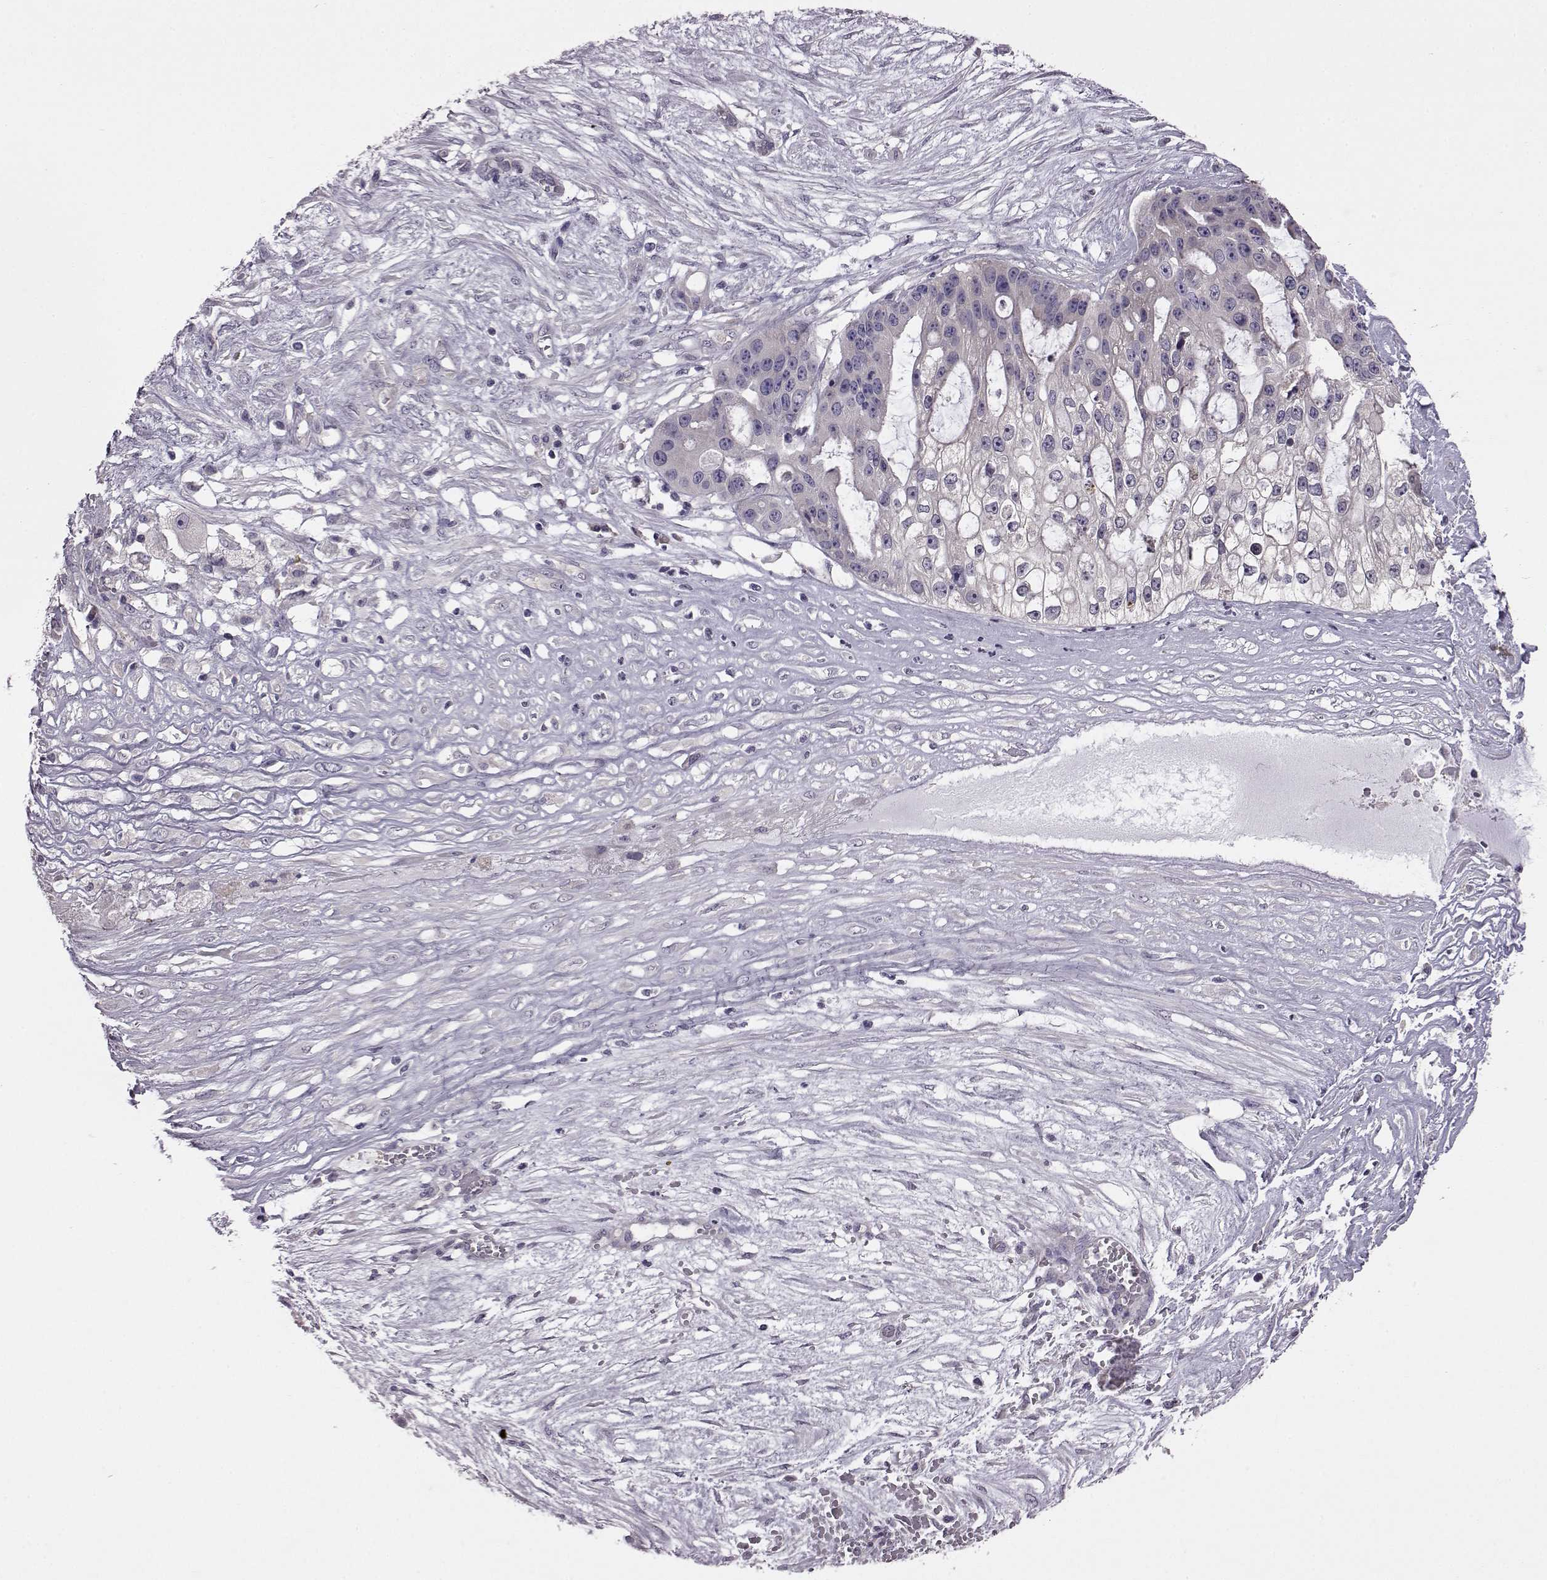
{"staining": {"intensity": "negative", "quantity": "none", "location": "none"}, "tissue": "ovarian cancer", "cell_type": "Tumor cells", "image_type": "cancer", "snomed": [{"axis": "morphology", "description": "Cystadenocarcinoma, serous, NOS"}, {"axis": "topography", "description": "Ovary"}], "caption": "Protein analysis of ovarian cancer (serous cystadenocarcinoma) reveals no significant expression in tumor cells.", "gene": "ADGRG2", "patient": {"sex": "female", "age": 56}}